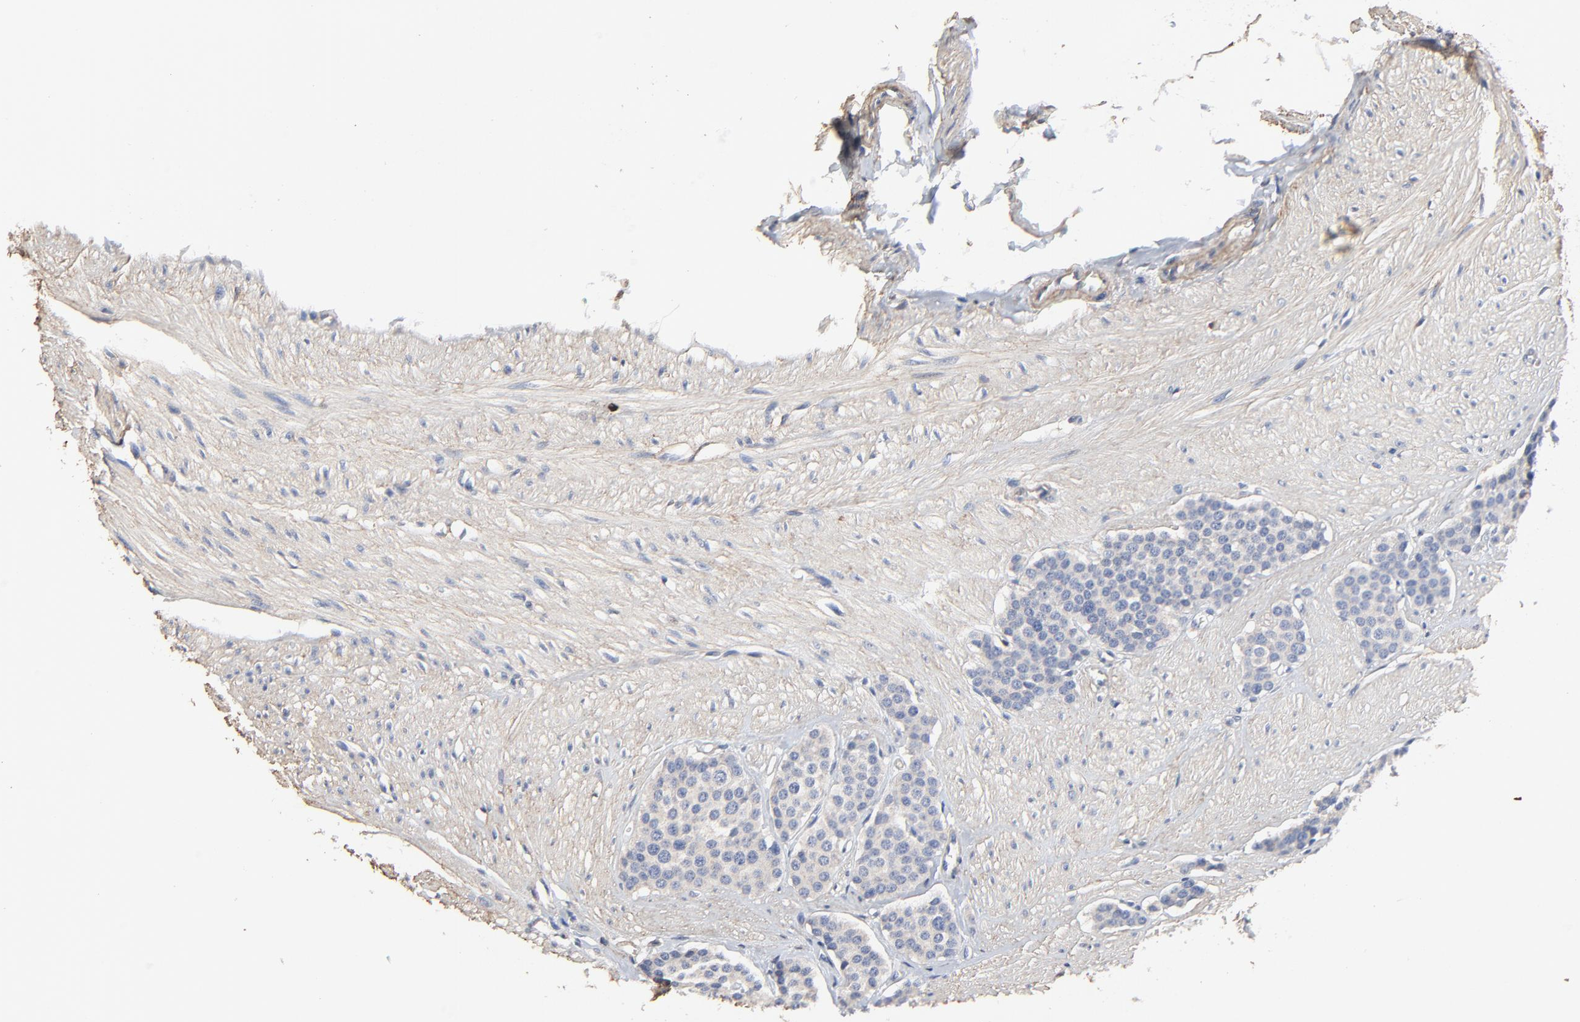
{"staining": {"intensity": "negative", "quantity": "none", "location": "none"}, "tissue": "carcinoid", "cell_type": "Tumor cells", "image_type": "cancer", "snomed": [{"axis": "morphology", "description": "Carcinoid, malignant, NOS"}, {"axis": "topography", "description": "Small intestine"}], "caption": "Immunohistochemistry (IHC) image of neoplastic tissue: human carcinoid stained with DAB displays no significant protein expression in tumor cells.", "gene": "SKAP1", "patient": {"sex": "male", "age": 60}}